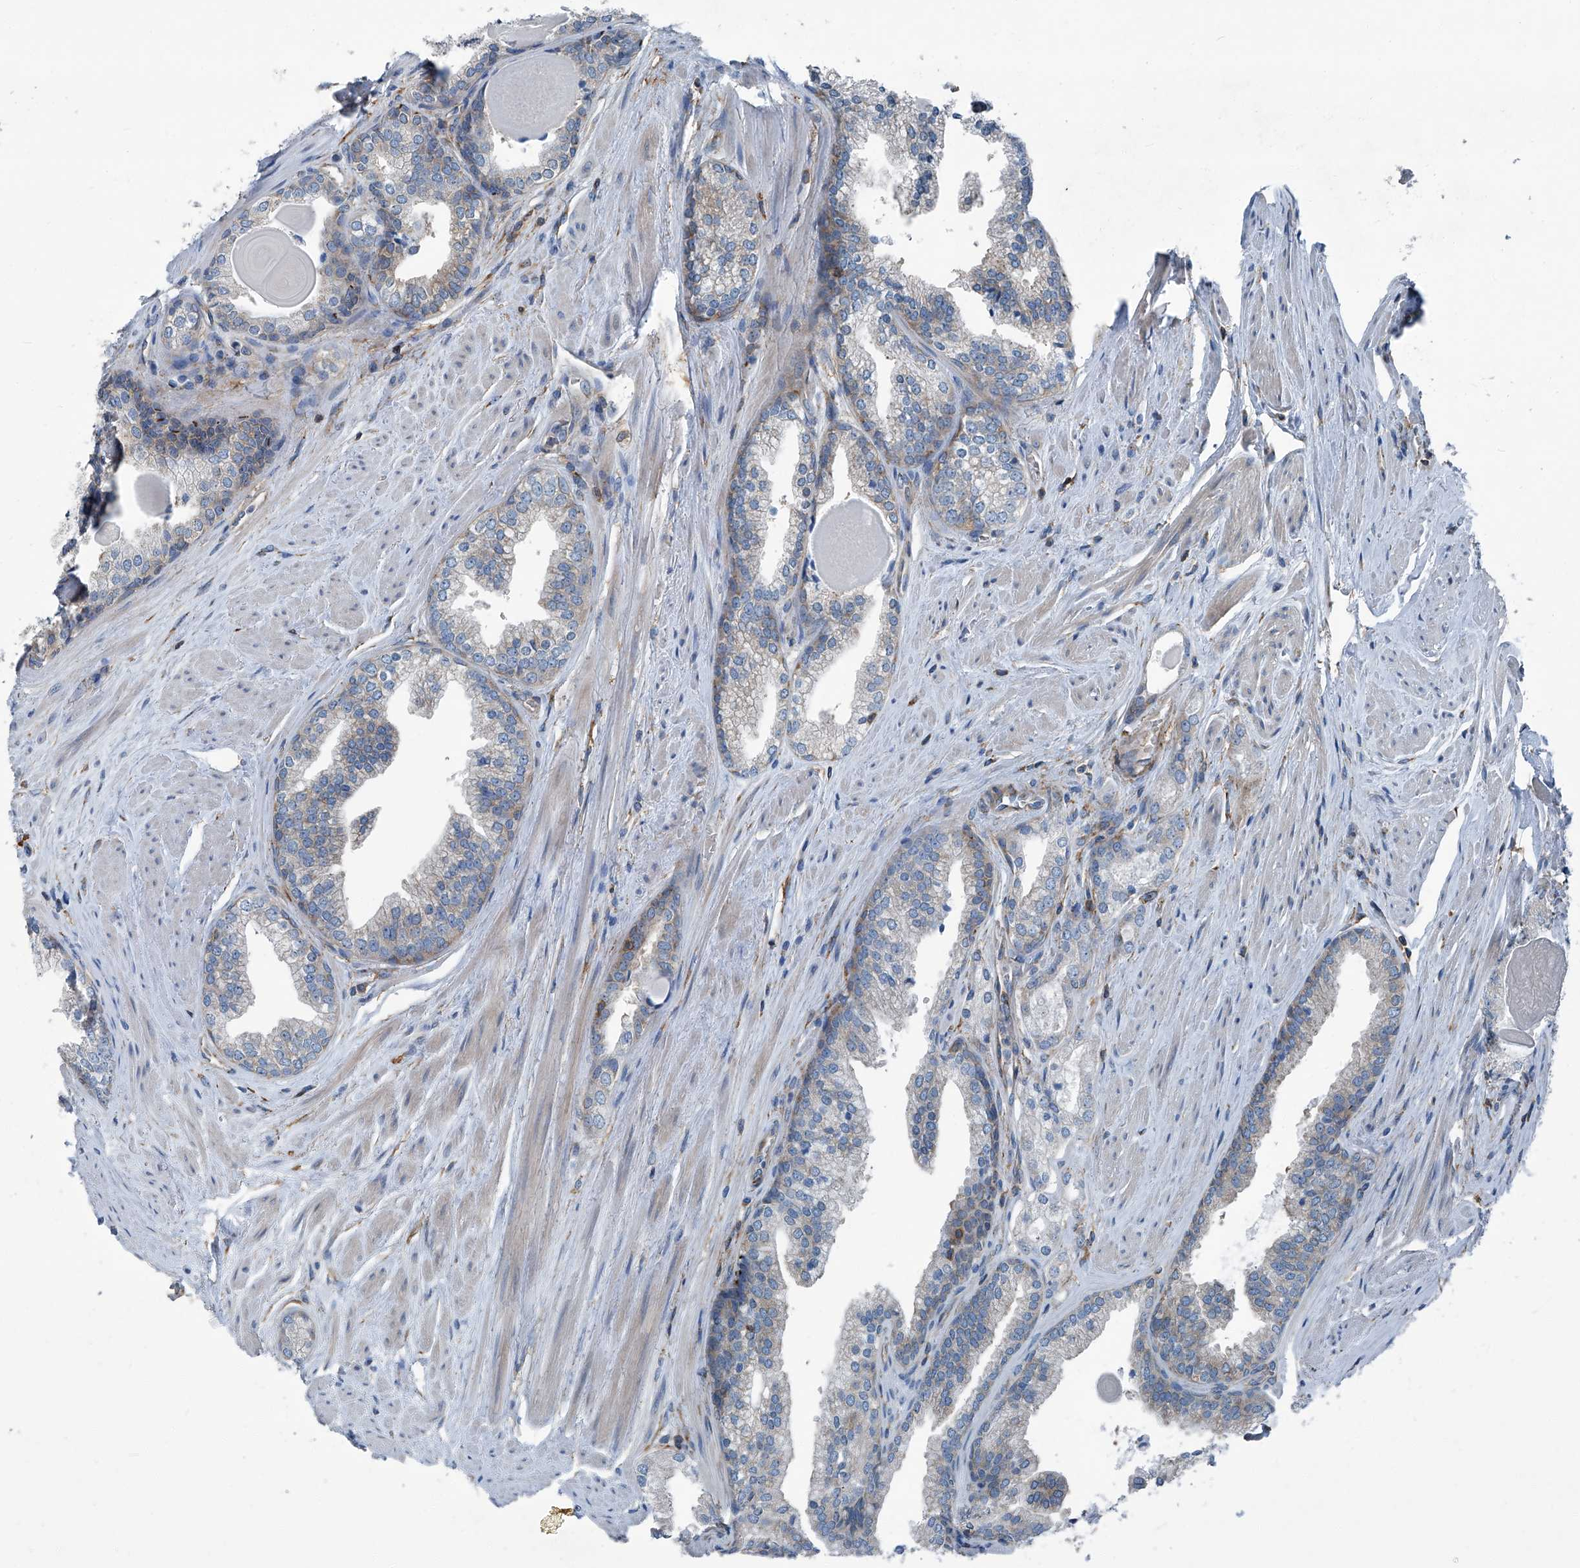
{"staining": {"intensity": "weak", "quantity": "<25%", "location": "cytoplasmic/membranous"}, "tissue": "prostate cancer", "cell_type": "Tumor cells", "image_type": "cancer", "snomed": [{"axis": "morphology", "description": "Adenocarcinoma, High grade"}, {"axis": "topography", "description": "Prostate"}], "caption": "Histopathology image shows no significant protein expression in tumor cells of prostate cancer.", "gene": "SEPTIN7", "patient": {"sex": "male", "age": 63}}